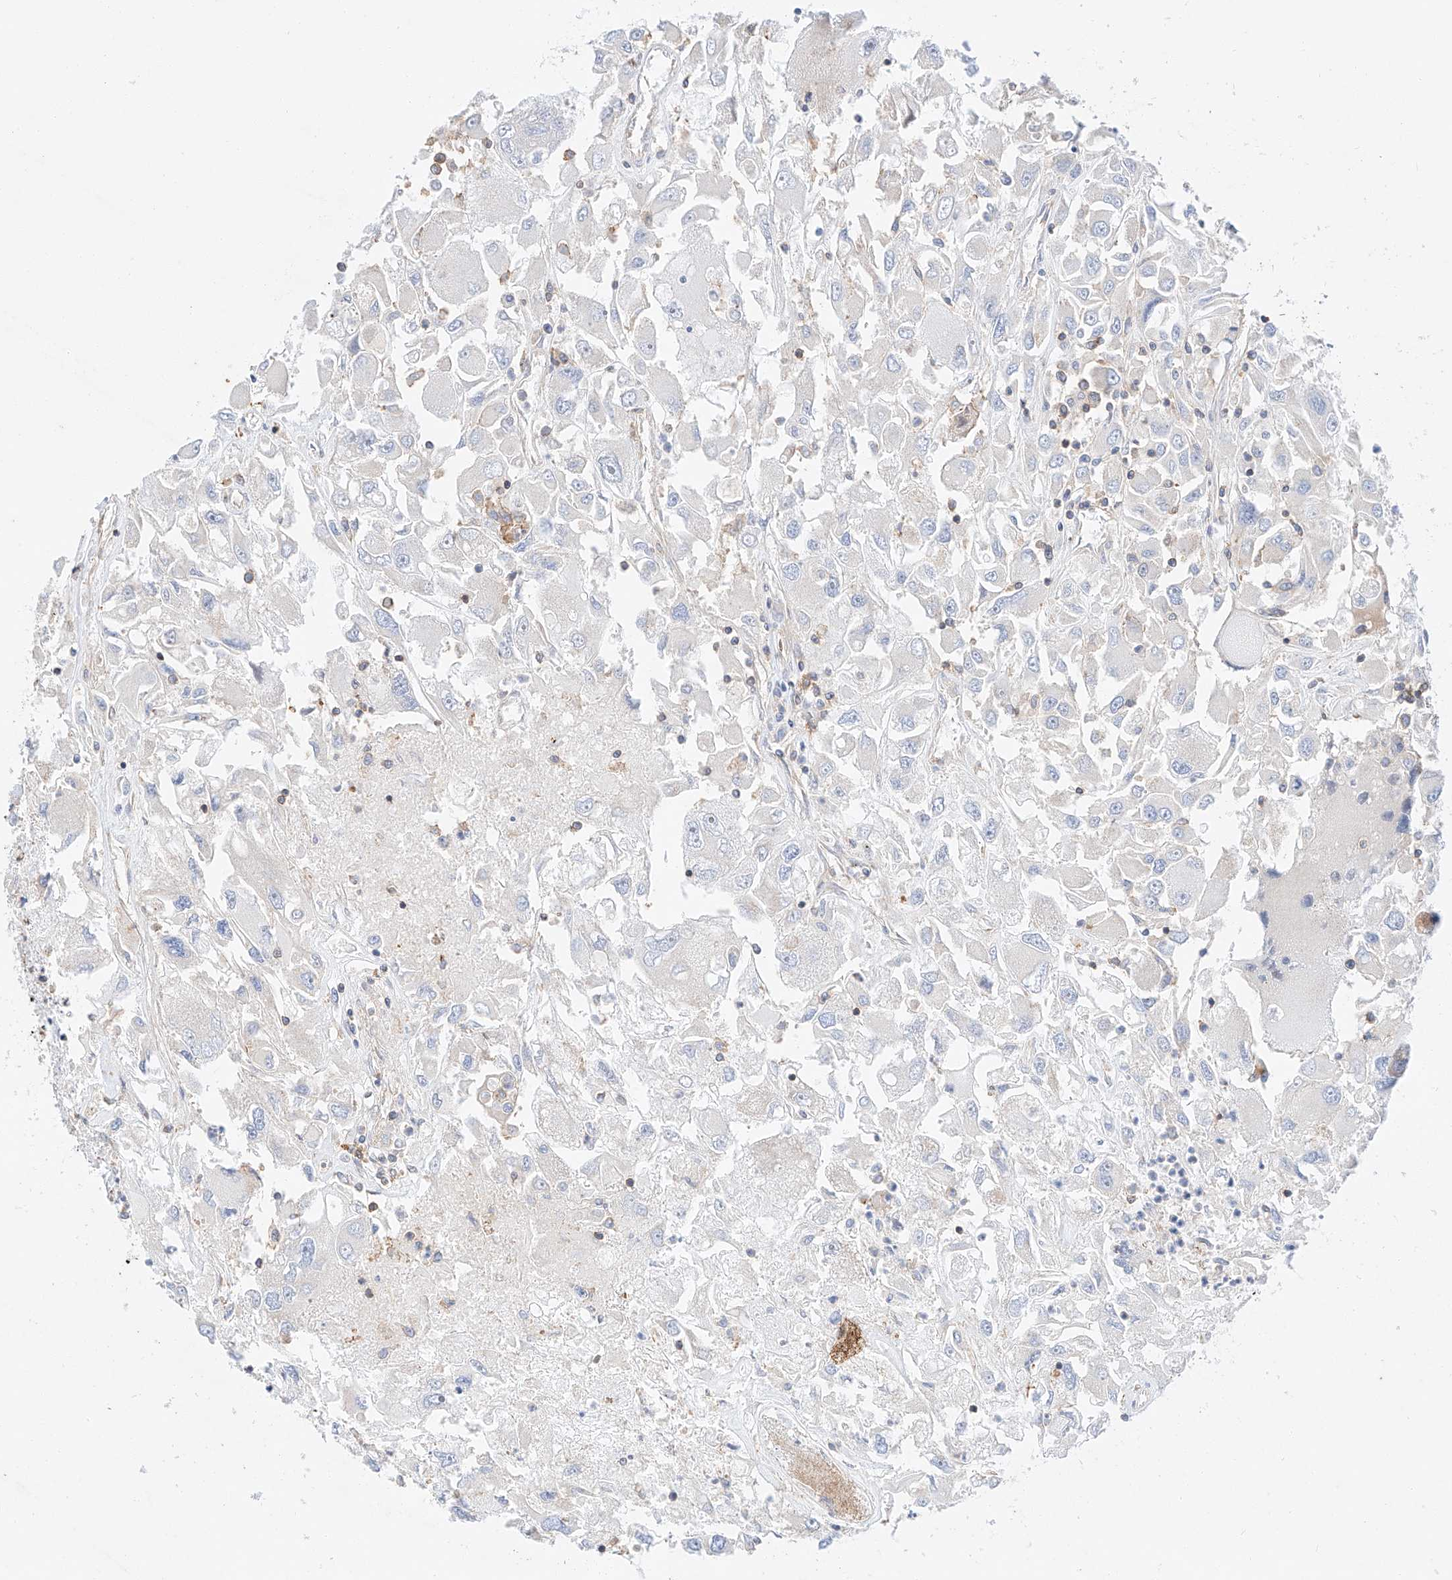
{"staining": {"intensity": "negative", "quantity": "none", "location": "none"}, "tissue": "renal cancer", "cell_type": "Tumor cells", "image_type": "cancer", "snomed": [{"axis": "morphology", "description": "Adenocarcinoma, NOS"}, {"axis": "topography", "description": "Kidney"}], "caption": "This is a photomicrograph of IHC staining of renal cancer, which shows no positivity in tumor cells.", "gene": "HDAC9", "patient": {"sex": "female", "age": 52}}